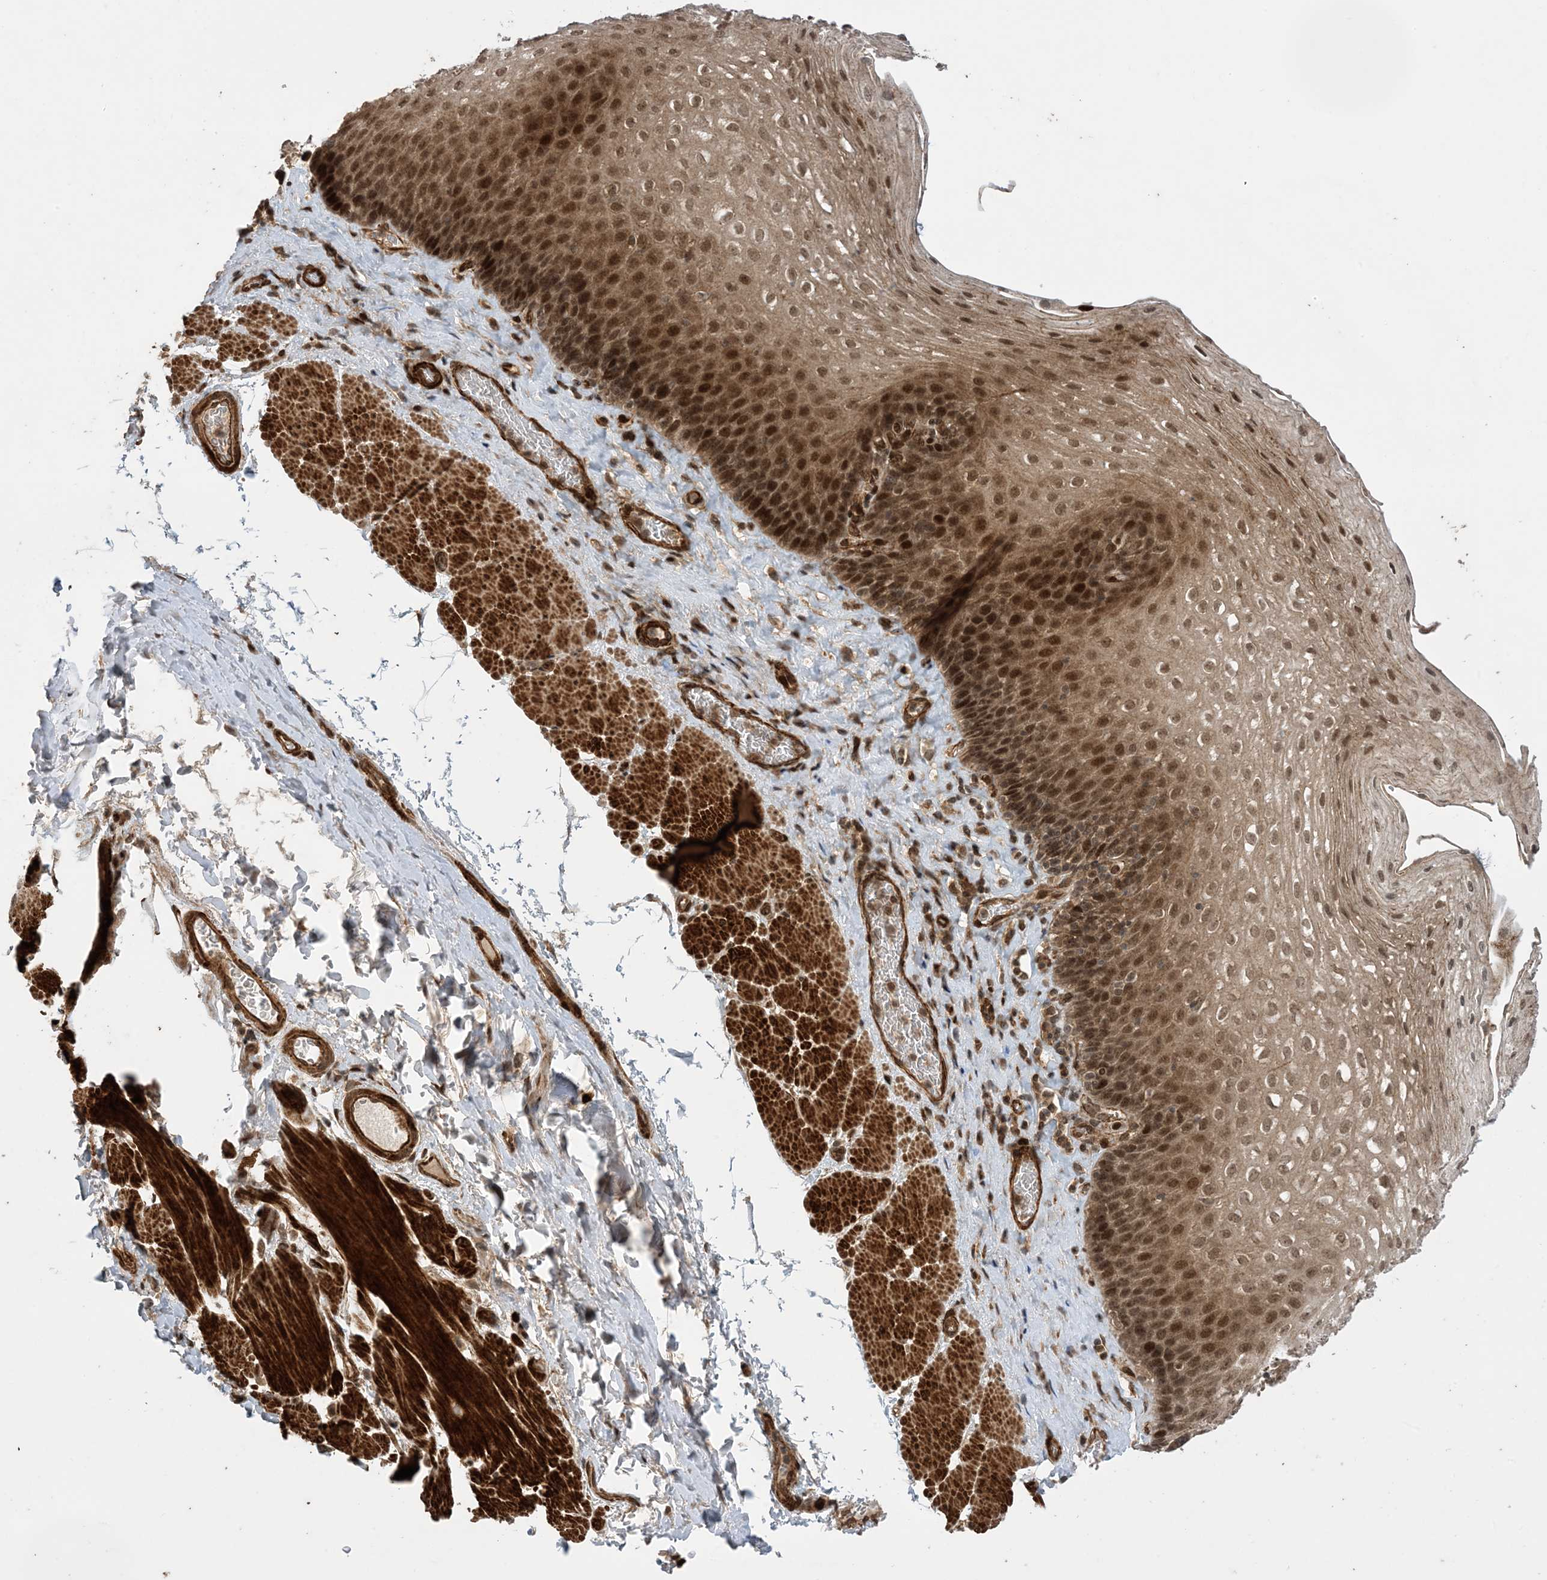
{"staining": {"intensity": "strong", "quantity": ">75%", "location": "cytoplasmic/membranous,nuclear"}, "tissue": "esophagus", "cell_type": "Squamous epithelial cells", "image_type": "normal", "snomed": [{"axis": "morphology", "description": "Normal tissue, NOS"}, {"axis": "topography", "description": "Esophagus"}], "caption": "Esophagus stained with DAB immunohistochemistry (IHC) shows high levels of strong cytoplasmic/membranous,nuclear expression in approximately >75% of squamous epithelial cells. Nuclei are stained in blue.", "gene": "ZNF511", "patient": {"sex": "female", "age": 66}}